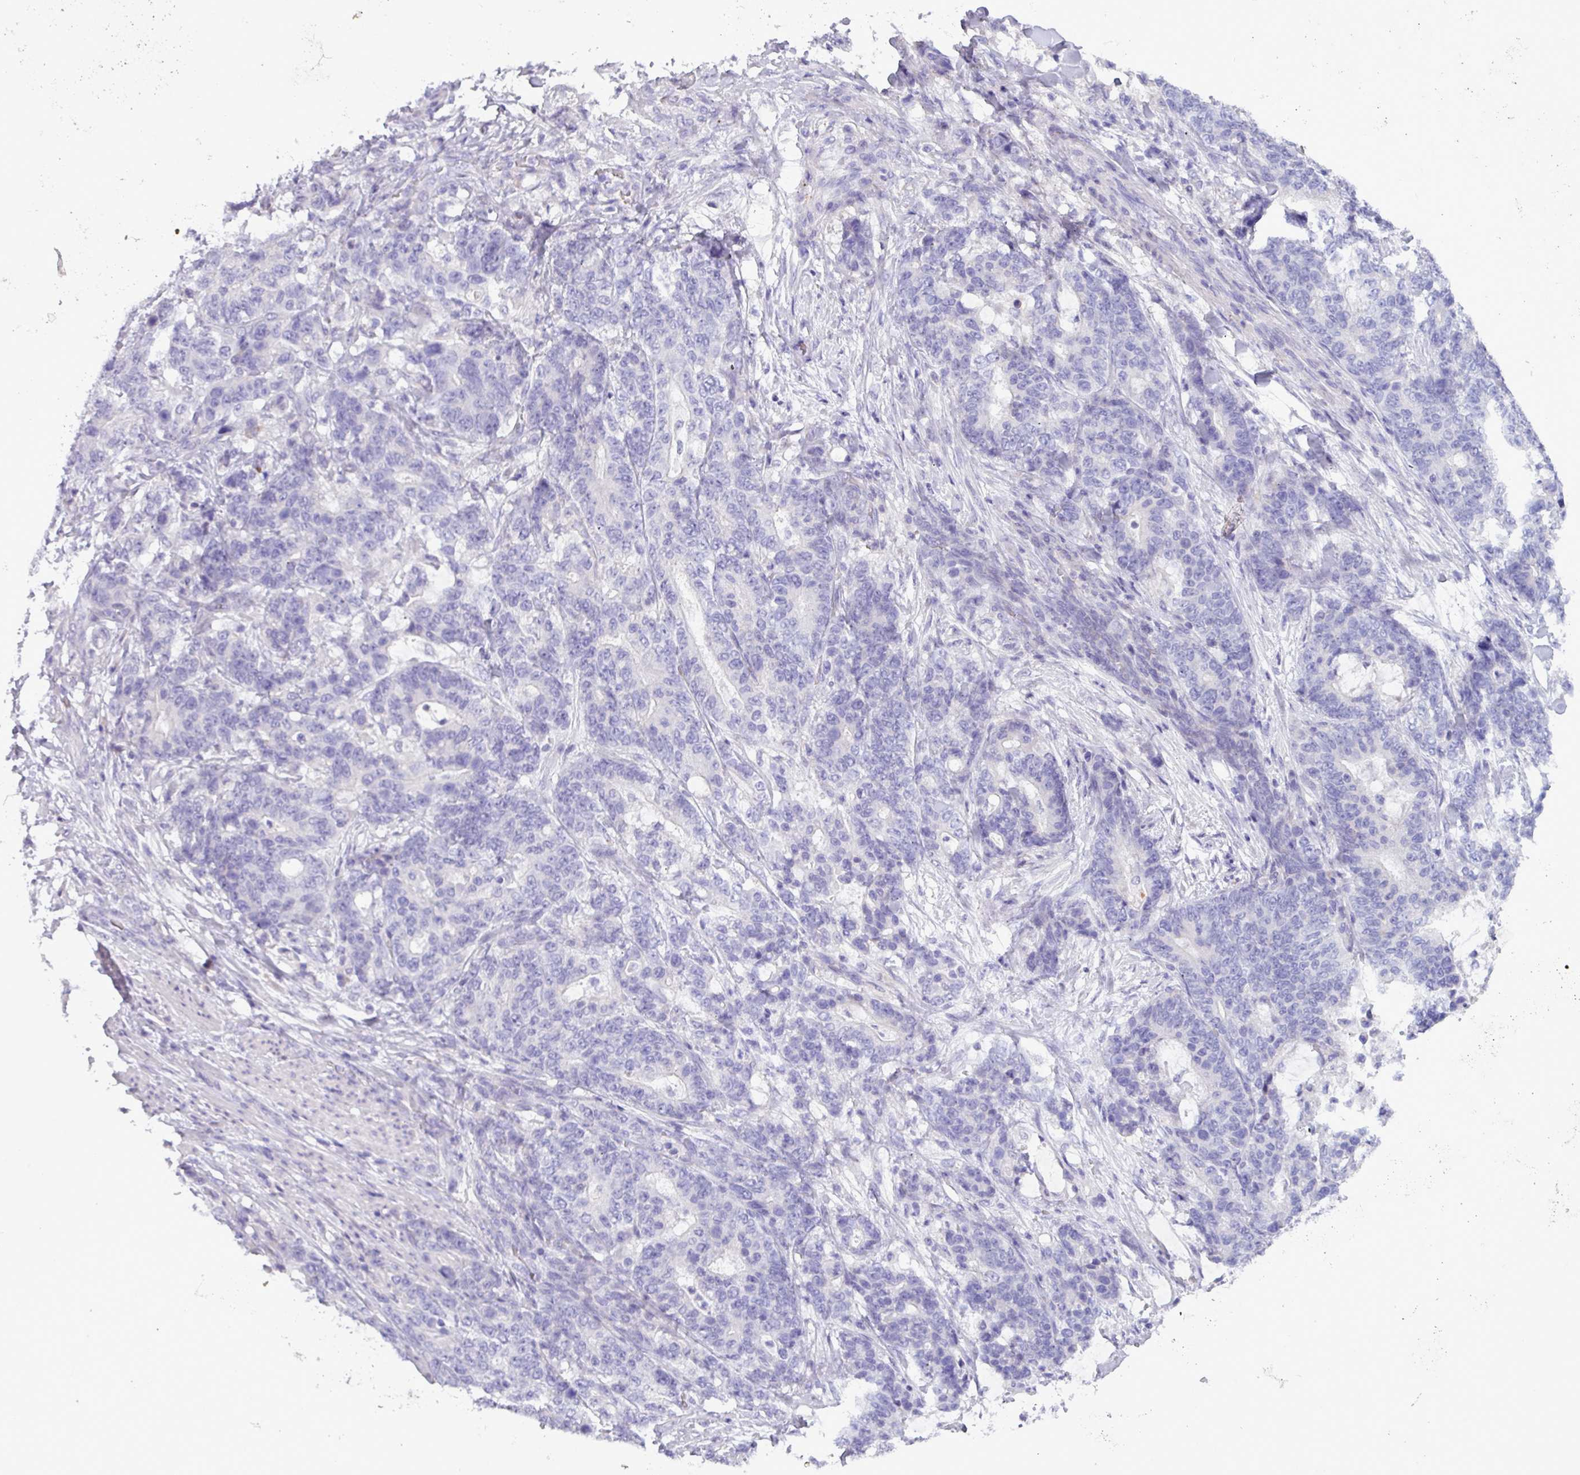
{"staining": {"intensity": "negative", "quantity": "none", "location": "none"}, "tissue": "stomach cancer", "cell_type": "Tumor cells", "image_type": "cancer", "snomed": [{"axis": "morphology", "description": "Normal tissue, NOS"}, {"axis": "morphology", "description": "Adenocarcinoma, NOS"}, {"axis": "topography", "description": "Stomach"}], "caption": "IHC histopathology image of human adenocarcinoma (stomach) stained for a protein (brown), which reveals no staining in tumor cells.", "gene": "TNFSF12", "patient": {"sex": "female", "age": 64}}